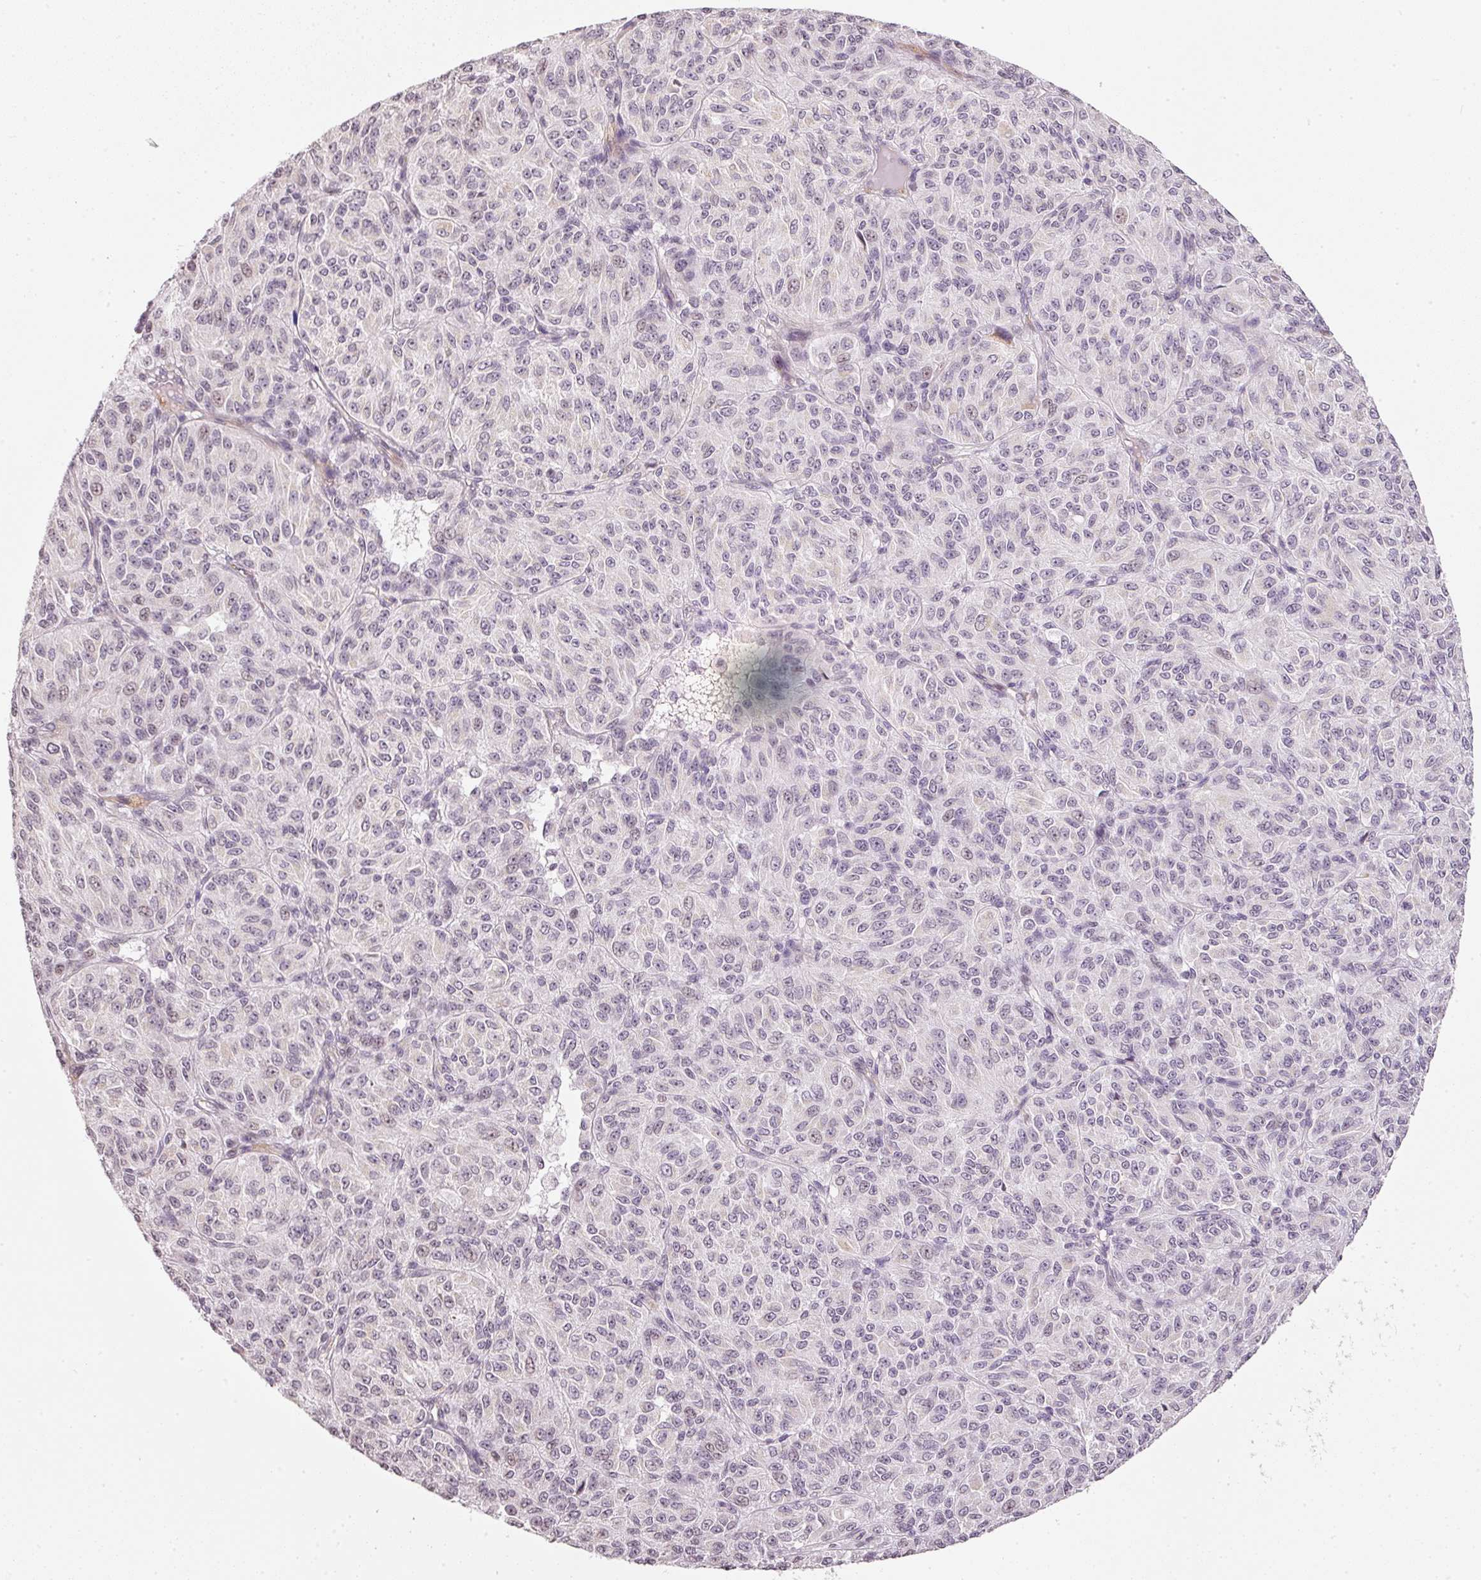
{"staining": {"intensity": "weak", "quantity": "<25%", "location": "nuclear"}, "tissue": "melanoma", "cell_type": "Tumor cells", "image_type": "cancer", "snomed": [{"axis": "morphology", "description": "Malignant melanoma, Metastatic site"}, {"axis": "topography", "description": "Brain"}], "caption": "The IHC photomicrograph has no significant staining in tumor cells of malignant melanoma (metastatic site) tissue.", "gene": "NRDE2", "patient": {"sex": "female", "age": 56}}